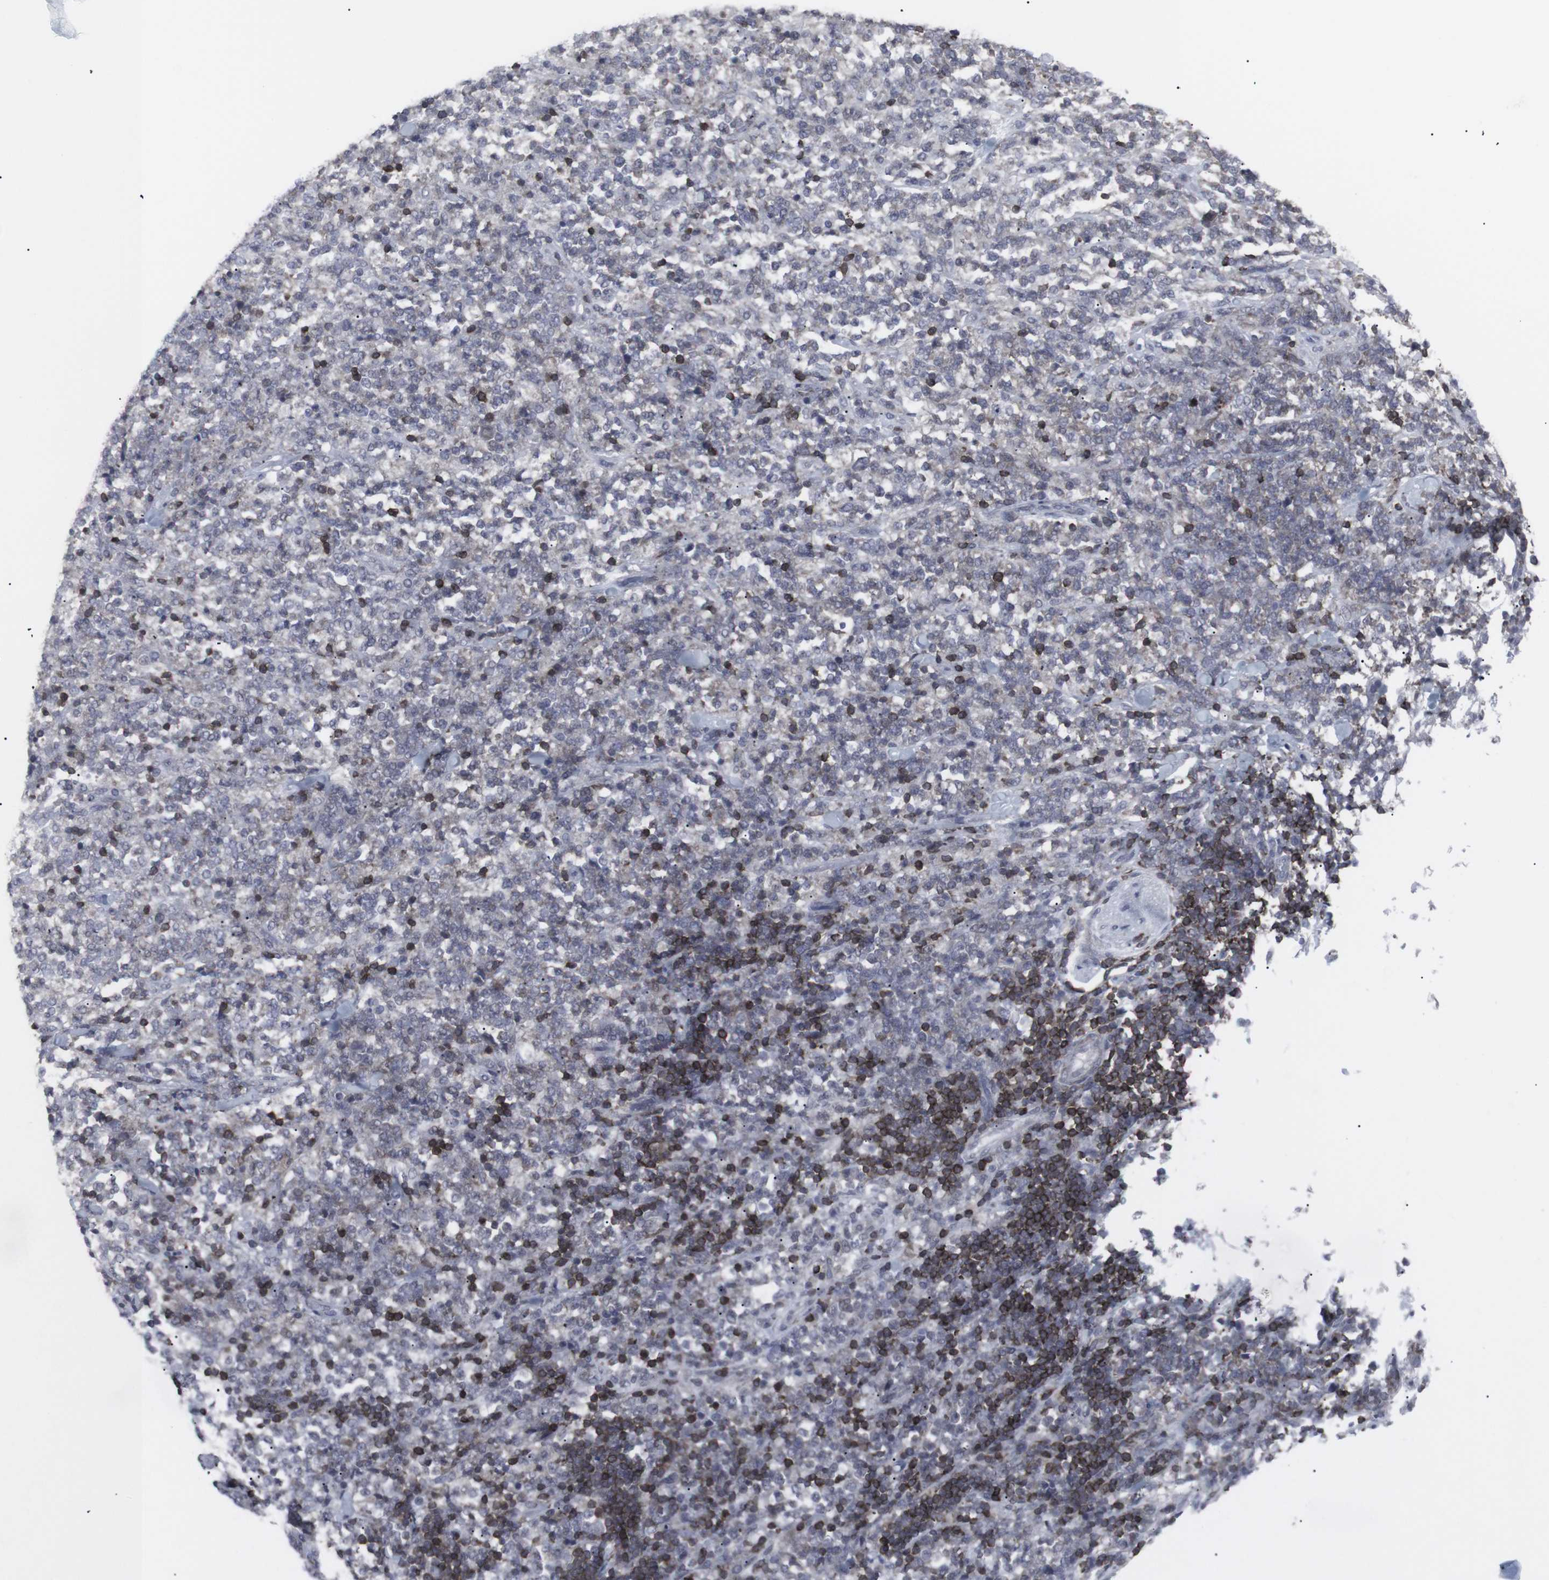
{"staining": {"intensity": "strong", "quantity": "<25%", "location": "cytoplasmic/membranous"}, "tissue": "lymphoma", "cell_type": "Tumor cells", "image_type": "cancer", "snomed": [{"axis": "morphology", "description": "Malignant lymphoma, non-Hodgkin's type, High grade"}, {"axis": "topography", "description": "Soft tissue"}], "caption": "The photomicrograph reveals staining of high-grade malignant lymphoma, non-Hodgkin's type, revealing strong cytoplasmic/membranous protein positivity (brown color) within tumor cells.", "gene": "APOBEC2", "patient": {"sex": "male", "age": 18}}